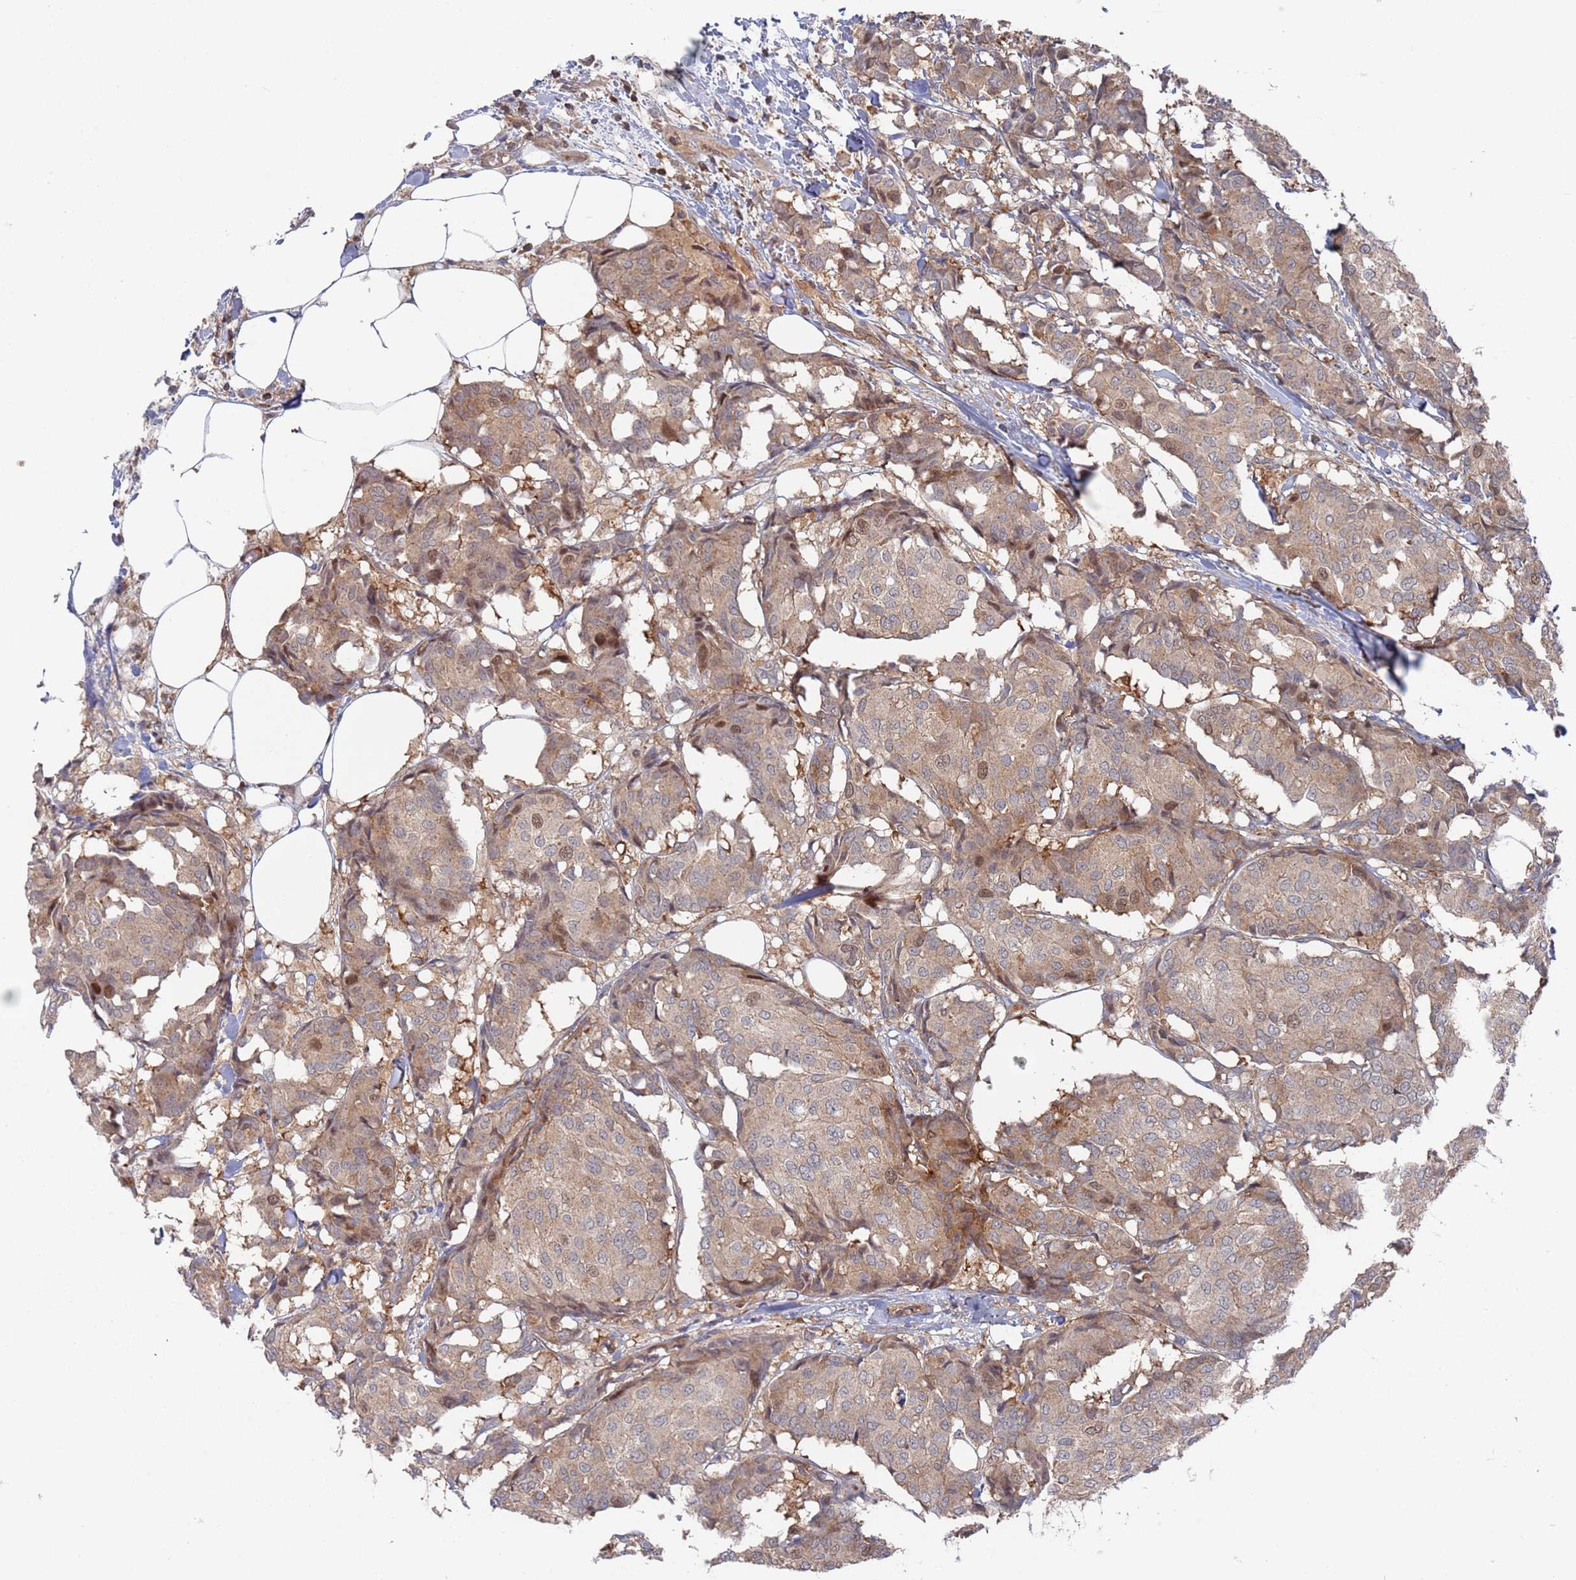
{"staining": {"intensity": "moderate", "quantity": "<25%", "location": "cytoplasmic/membranous,nuclear"}, "tissue": "breast cancer", "cell_type": "Tumor cells", "image_type": "cancer", "snomed": [{"axis": "morphology", "description": "Duct carcinoma"}, {"axis": "topography", "description": "Breast"}], "caption": "Protein staining demonstrates moderate cytoplasmic/membranous and nuclear staining in about <25% of tumor cells in breast cancer (invasive ductal carcinoma).", "gene": "DDX60", "patient": {"sex": "female", "age": 75}}